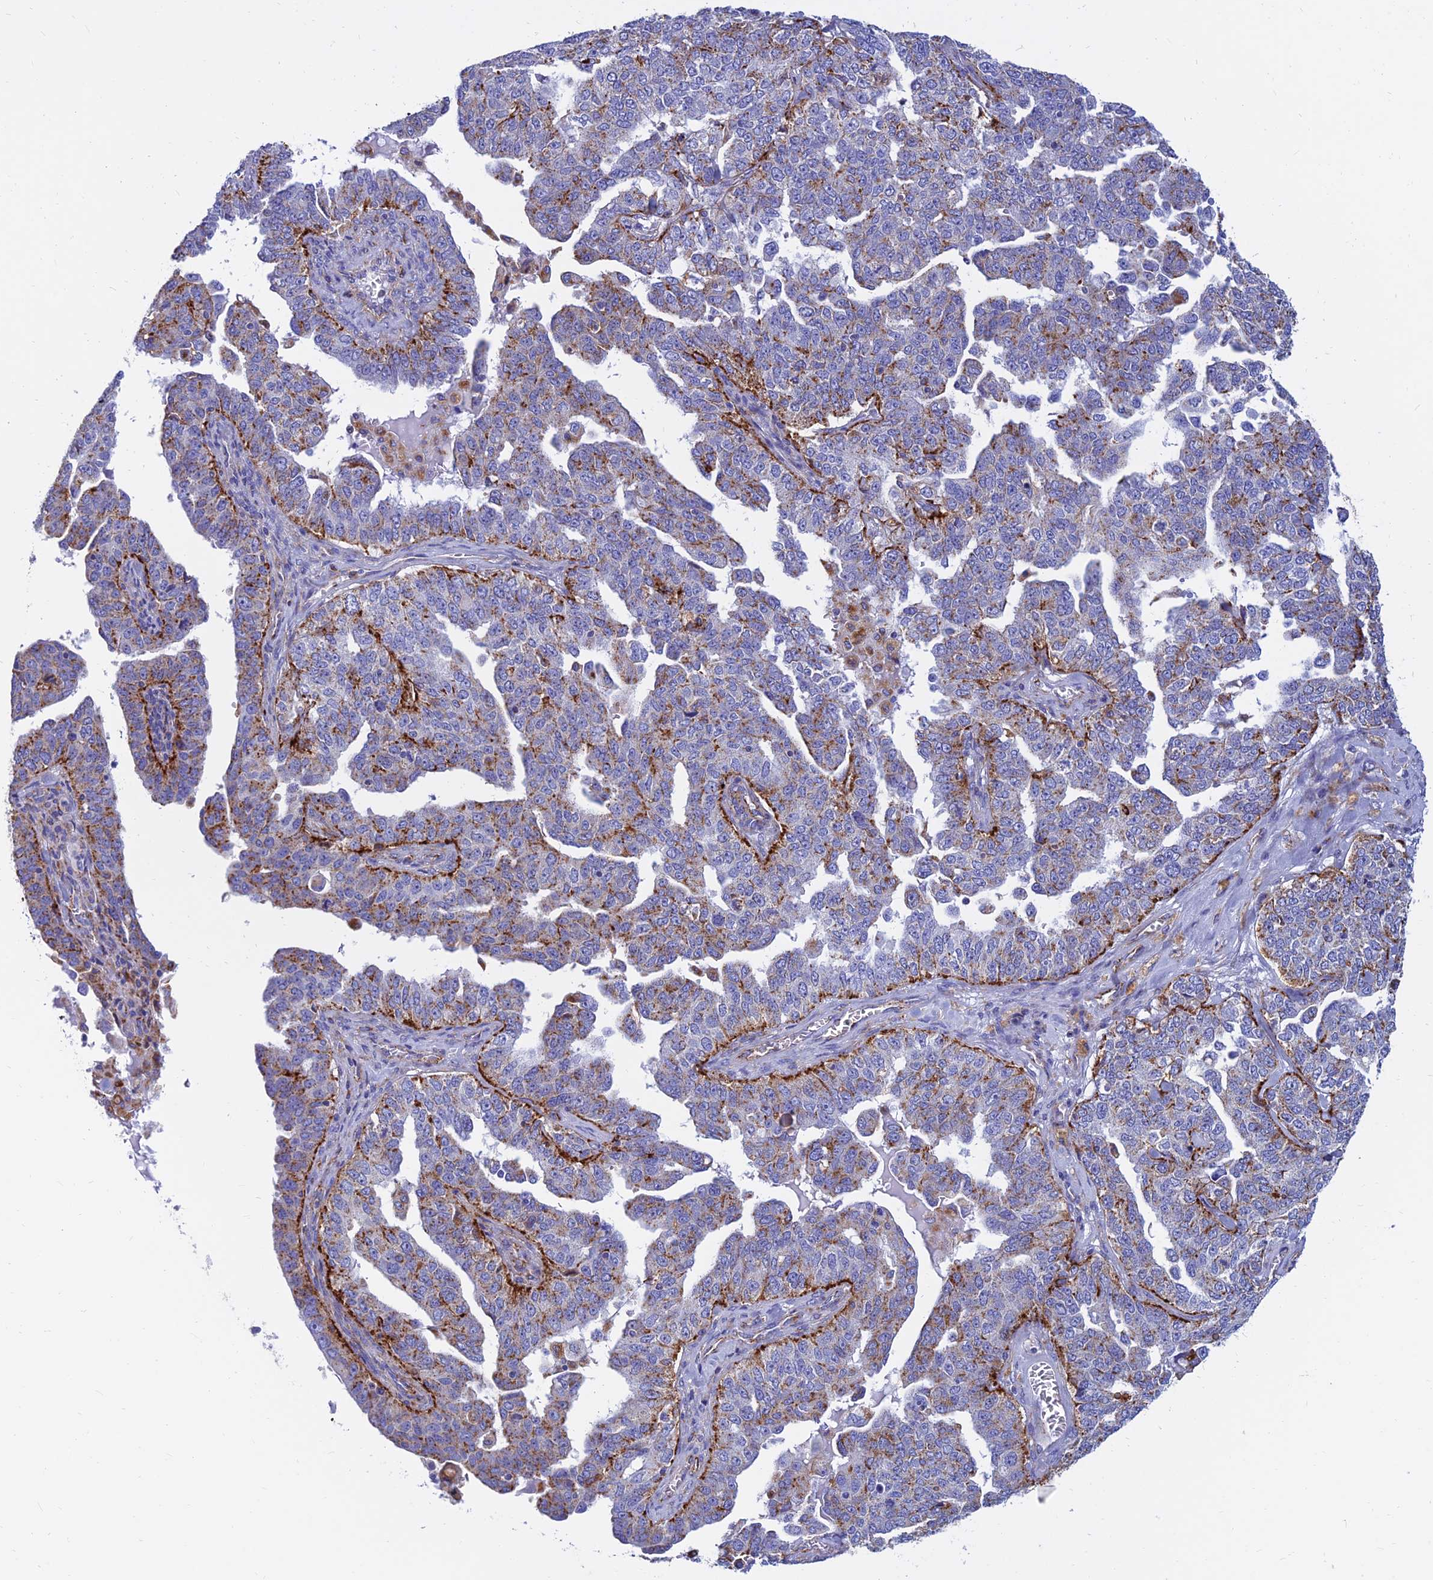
{"staining": {"intensity": "strong", "quantity": "25%-75%", "location": "cytoplasmic/membranous"}, "tissue": "ovarian cancer", "cell_type": "Tumor cells", "image_type": "cancer", "snomed": [{"axis": "morphology", "description": "Carcinoma, endometroid"}, {"axis": "topography", "description": "Ovary"}], "caption": "IHC photomicrograph of ovarian cancer (endometroid carcinoma) stained for a protein (brown), which shows high levels of strong cytoplasmic/membranous staining in about 25%-75% of tumor cells.", "gene": "SPNS1", "patient": {"sex": "female", "age": 62}}